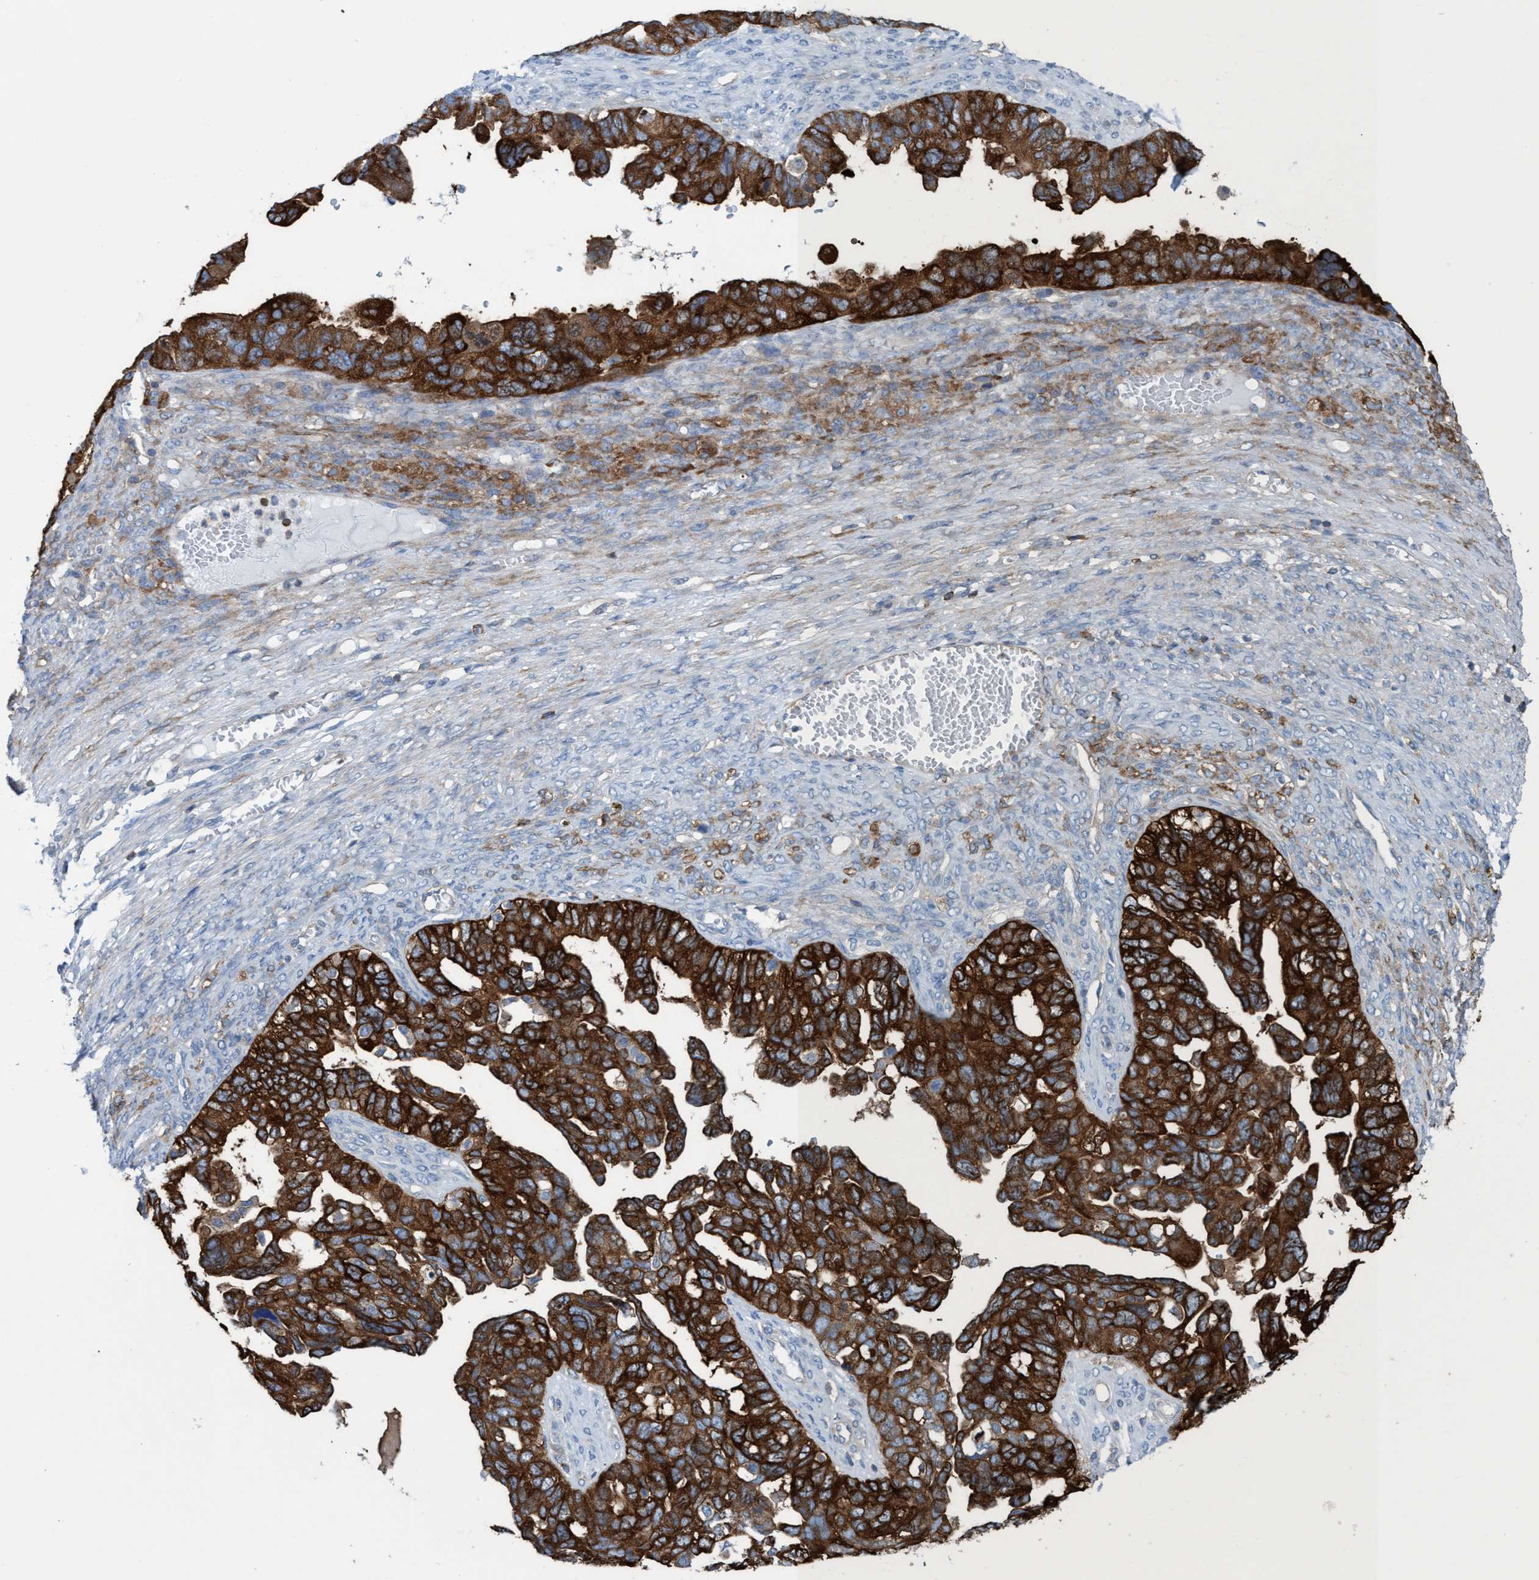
{"staining": {"intensity": "strong", "quantity": ">75%", "location": "cytoplasmic/membranous"}, "tissue": "ovarian cancer", "cell_type": "Tumor cells", "image_type": "cancer", "snomed": [{"axis": "morphology", "description": "Cystadenocarcinoma, serous, NOS"}, {"axis": "topography", "description": "Ovary"}], "caption": "A micrograph of human serous cystadenocarcinoma (ovarian) stained for a protein shows strong cytoplasmic/membranous brown staining in tumor cells. The protein is shown in brown color, while the nuclei are stained blue.", "gene": "EZR", "patient": {"sex": "female", "age": 79}}